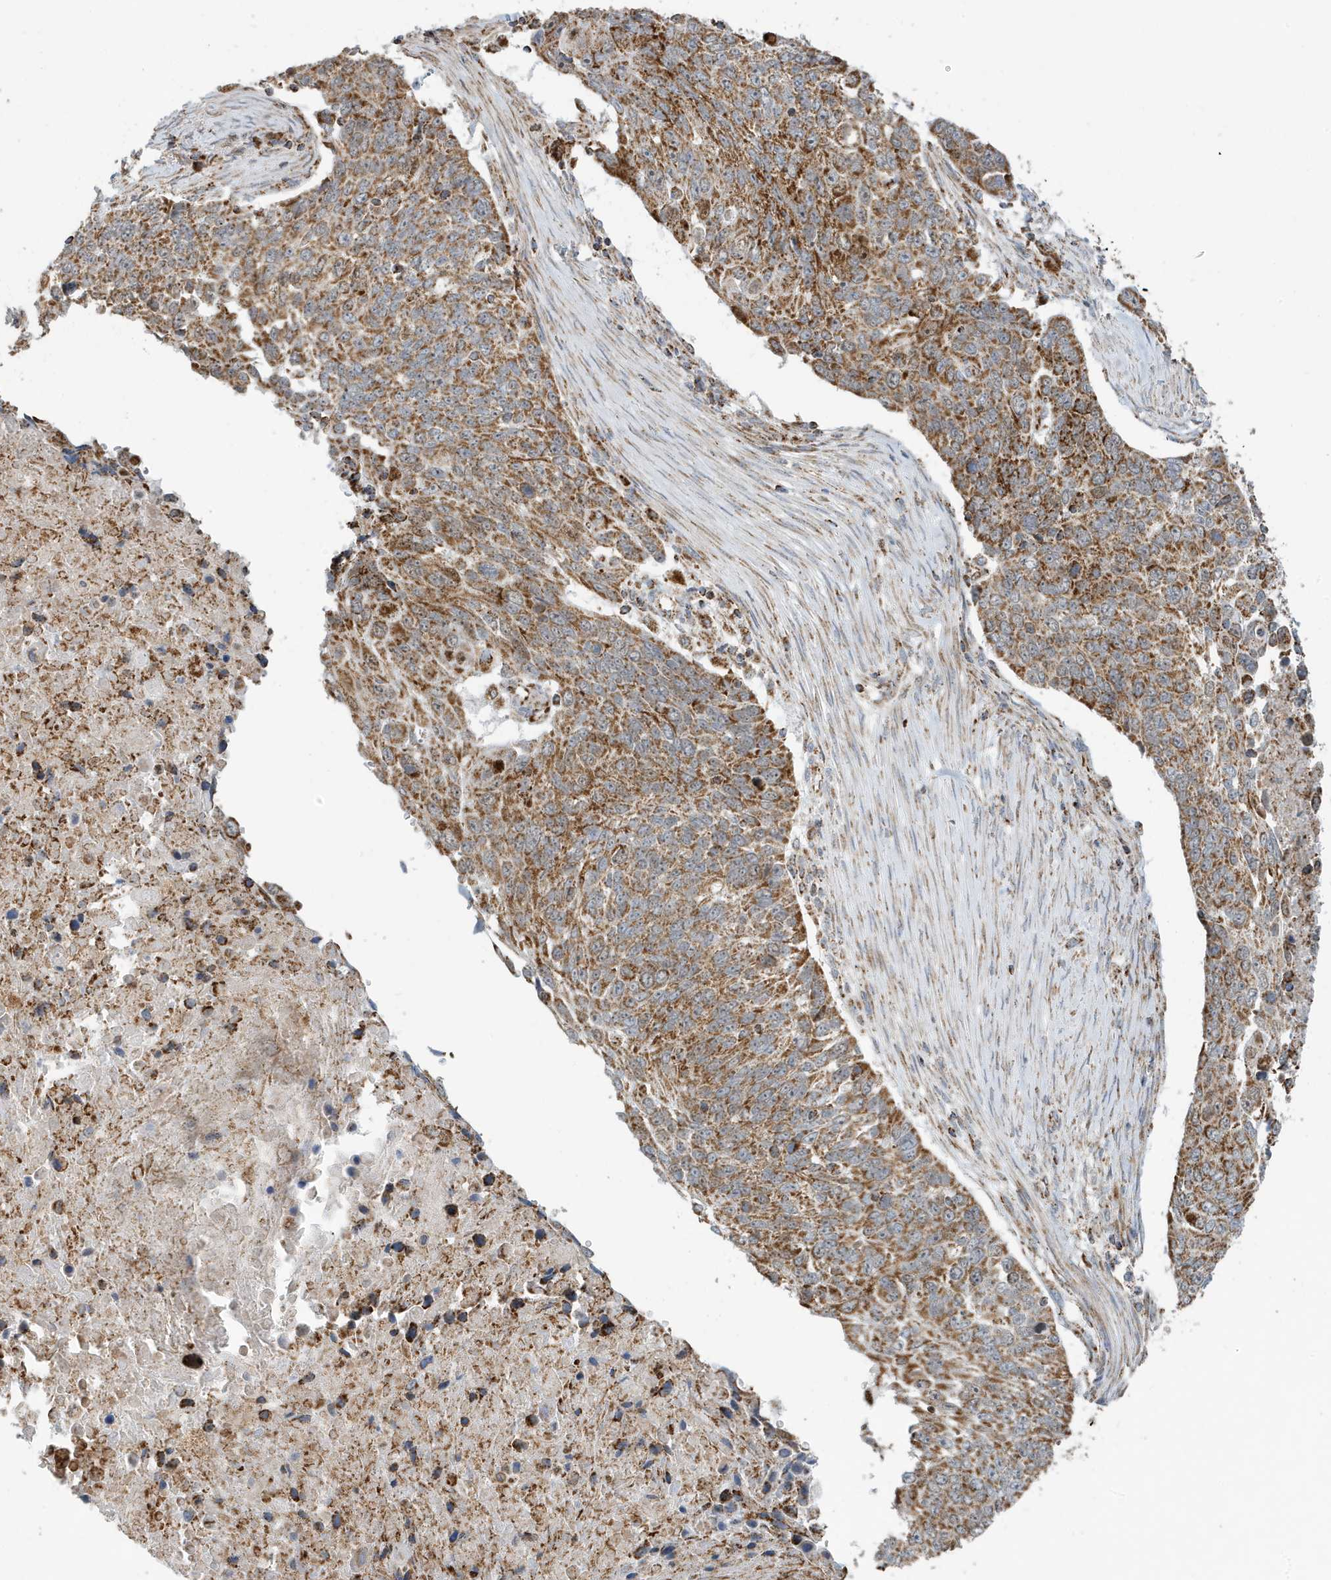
{"staining": {"intensity": "moderate", "quantity": ">75%", "location": "cytoplasmic/membranous"}, "tissue": "lung cancer", "cell_type": "Tumor cells", "image_type": "cancer", "snomed": [{"axis": "morphology", "description": "Squamous cell carcinoma, NOS"}, {"axis": "topography", "description": "Lung"}], "caption": "Squamous cell carcinoma (lung) stained for a protein shows moderate cytoplasmic/membranous positivity in tumor cells. (DAB IHC with brightfield microscopy, high magnification).", "gene": "MAN1A1", "patient": {"sex": "male", "age": 66}}